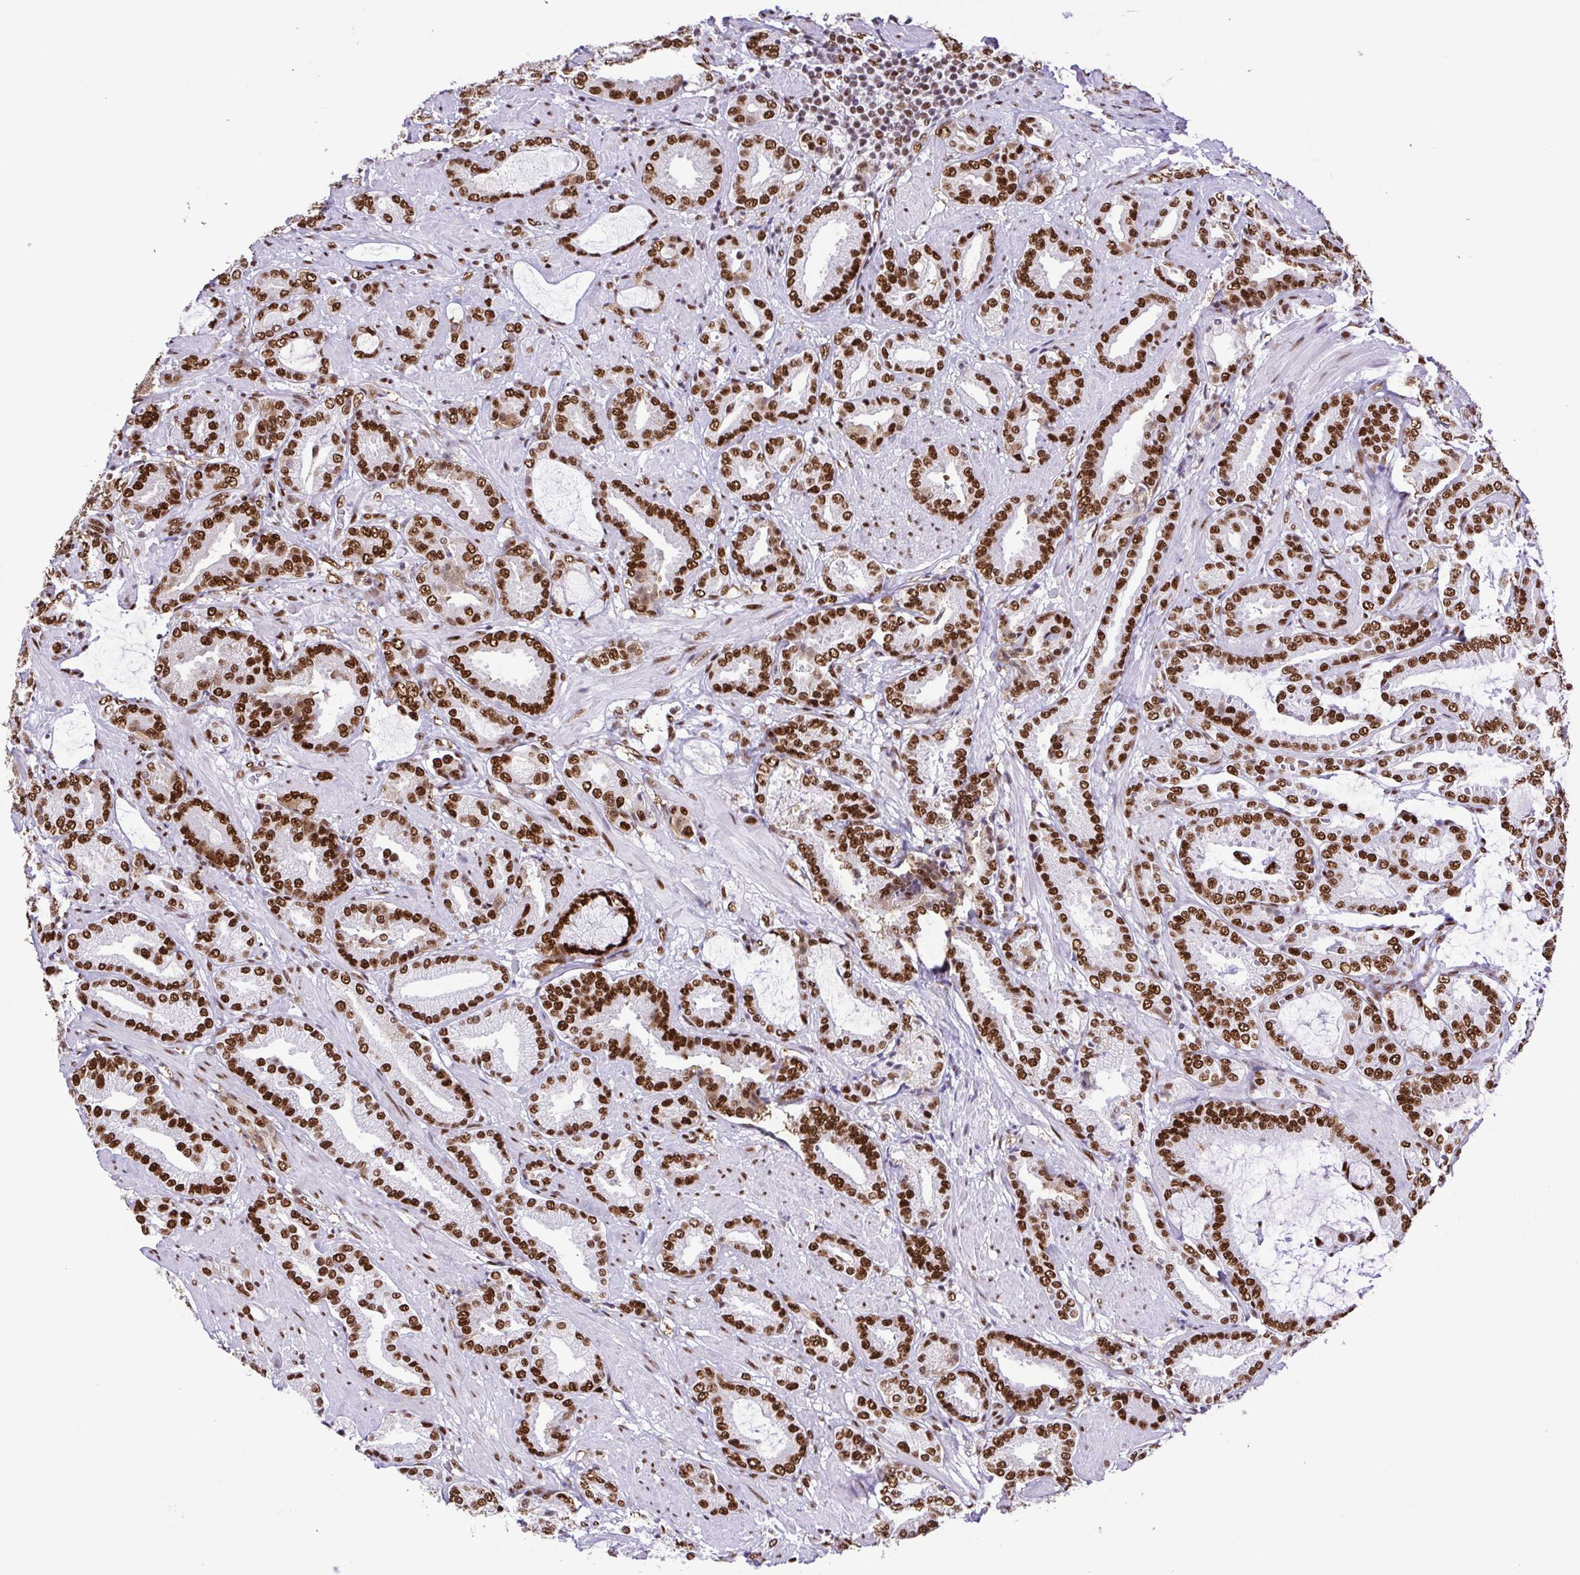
{"staining": {"intensity": "strong", "quantity": ">75%", "location": "nuclear"}, "tissue": "prostate cancer", "cell_type": "Tumor cells", "image_type": "cancer", "snomed": [{"axis": "morphology", "description": "Adenocarcinoma, High grade"}, {"axis": "topography", "description": "Prostate"}], "caption": "Immunohistochemical staining of prostate adenocarcinoma (high-grade) displays high levels of strong nuclear positivity in about >75% of tumor cells.", "gene": "TRIM28", "patient": {"sex": "male", "age": 56}}